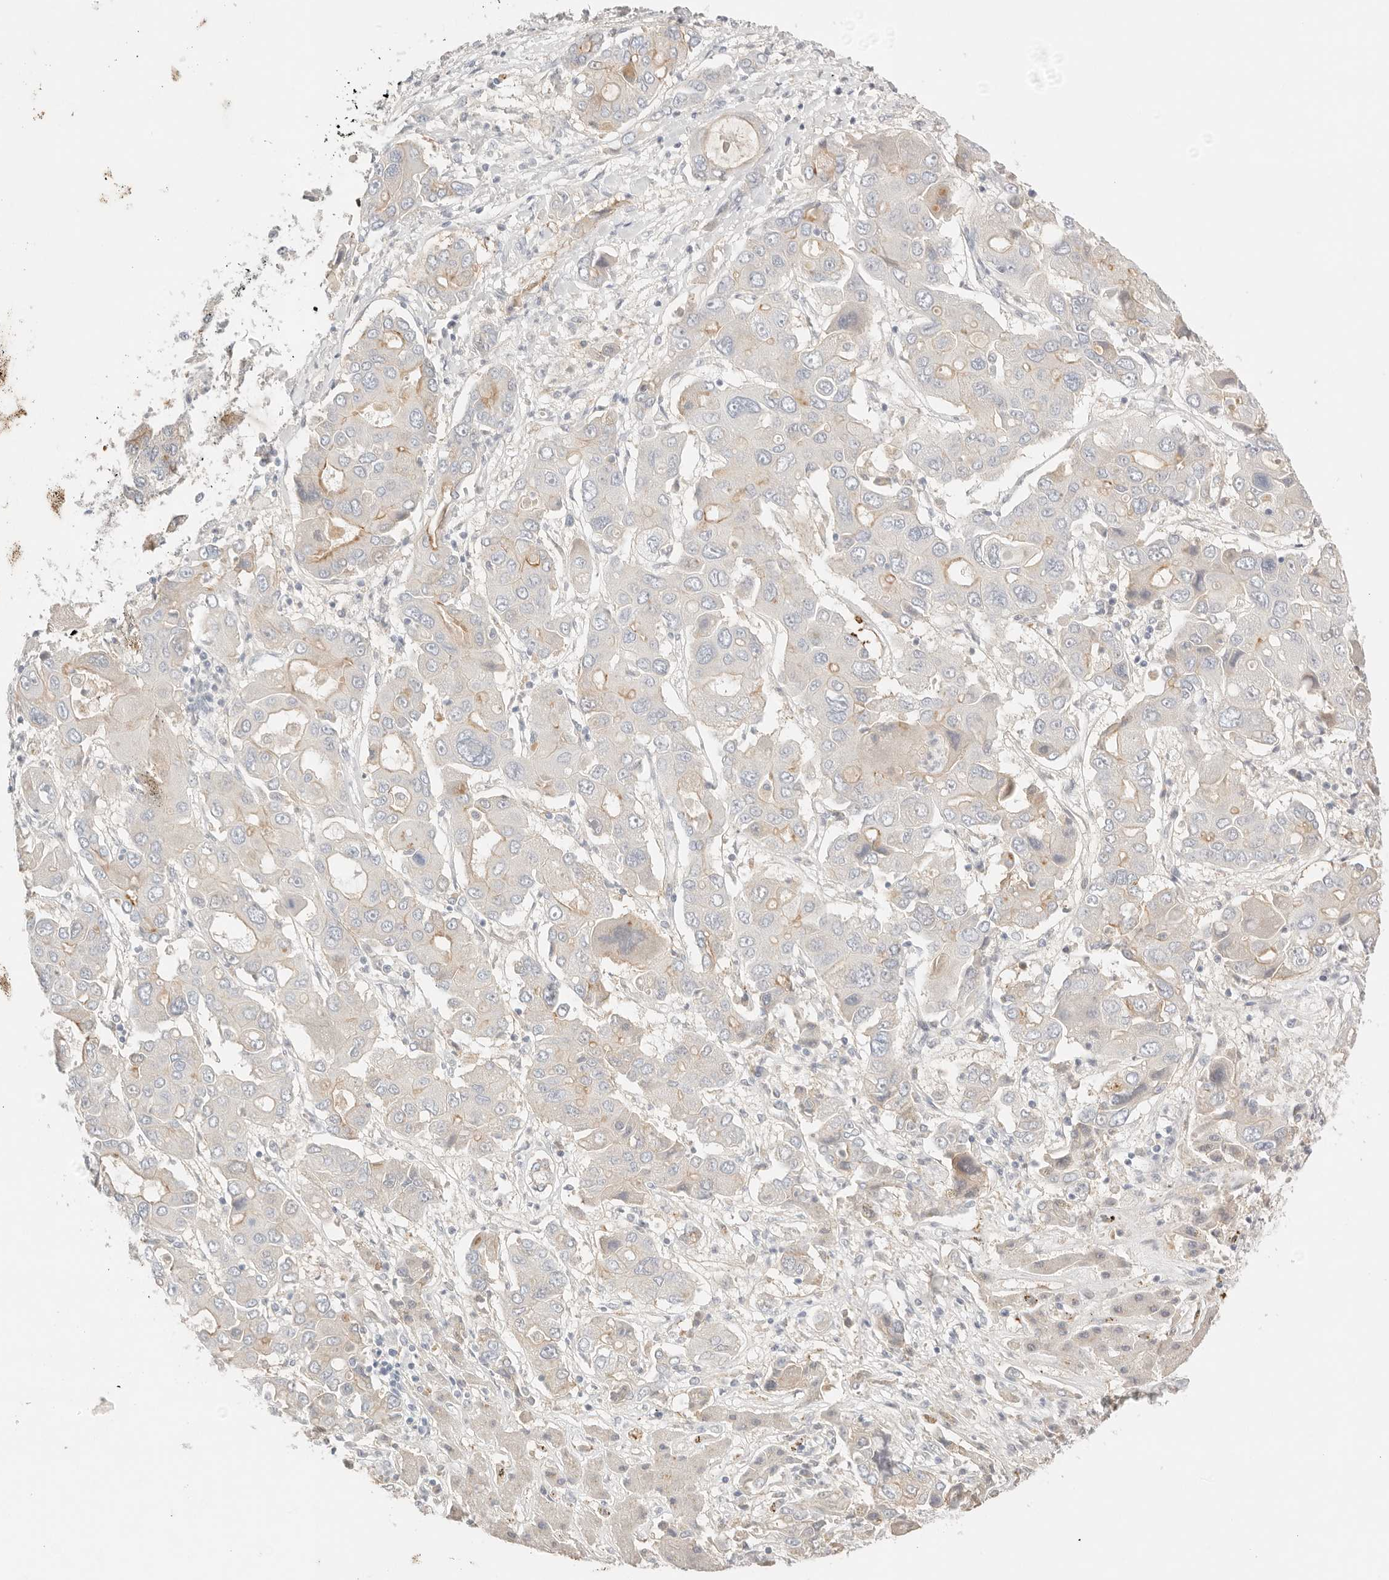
{"staining": {"intensity": "weak", "quantity": "<25%", "location": "cytoplasmic/membranous"}, "tissue": "liver cancer", "cell_type": "Tumor cells", "image_type": "cancer", "snomed": [{"axis": "morphology", "description": "Cholangiocarcinoma"}, {"axis": "topography", "description": "Liver"}], "caption": "Liver cancer was stained to show a protein in brown. There is no significant staining in tumor cells.", "gene": "CEP120", "patient": {"sex": "male", "age": 67}}